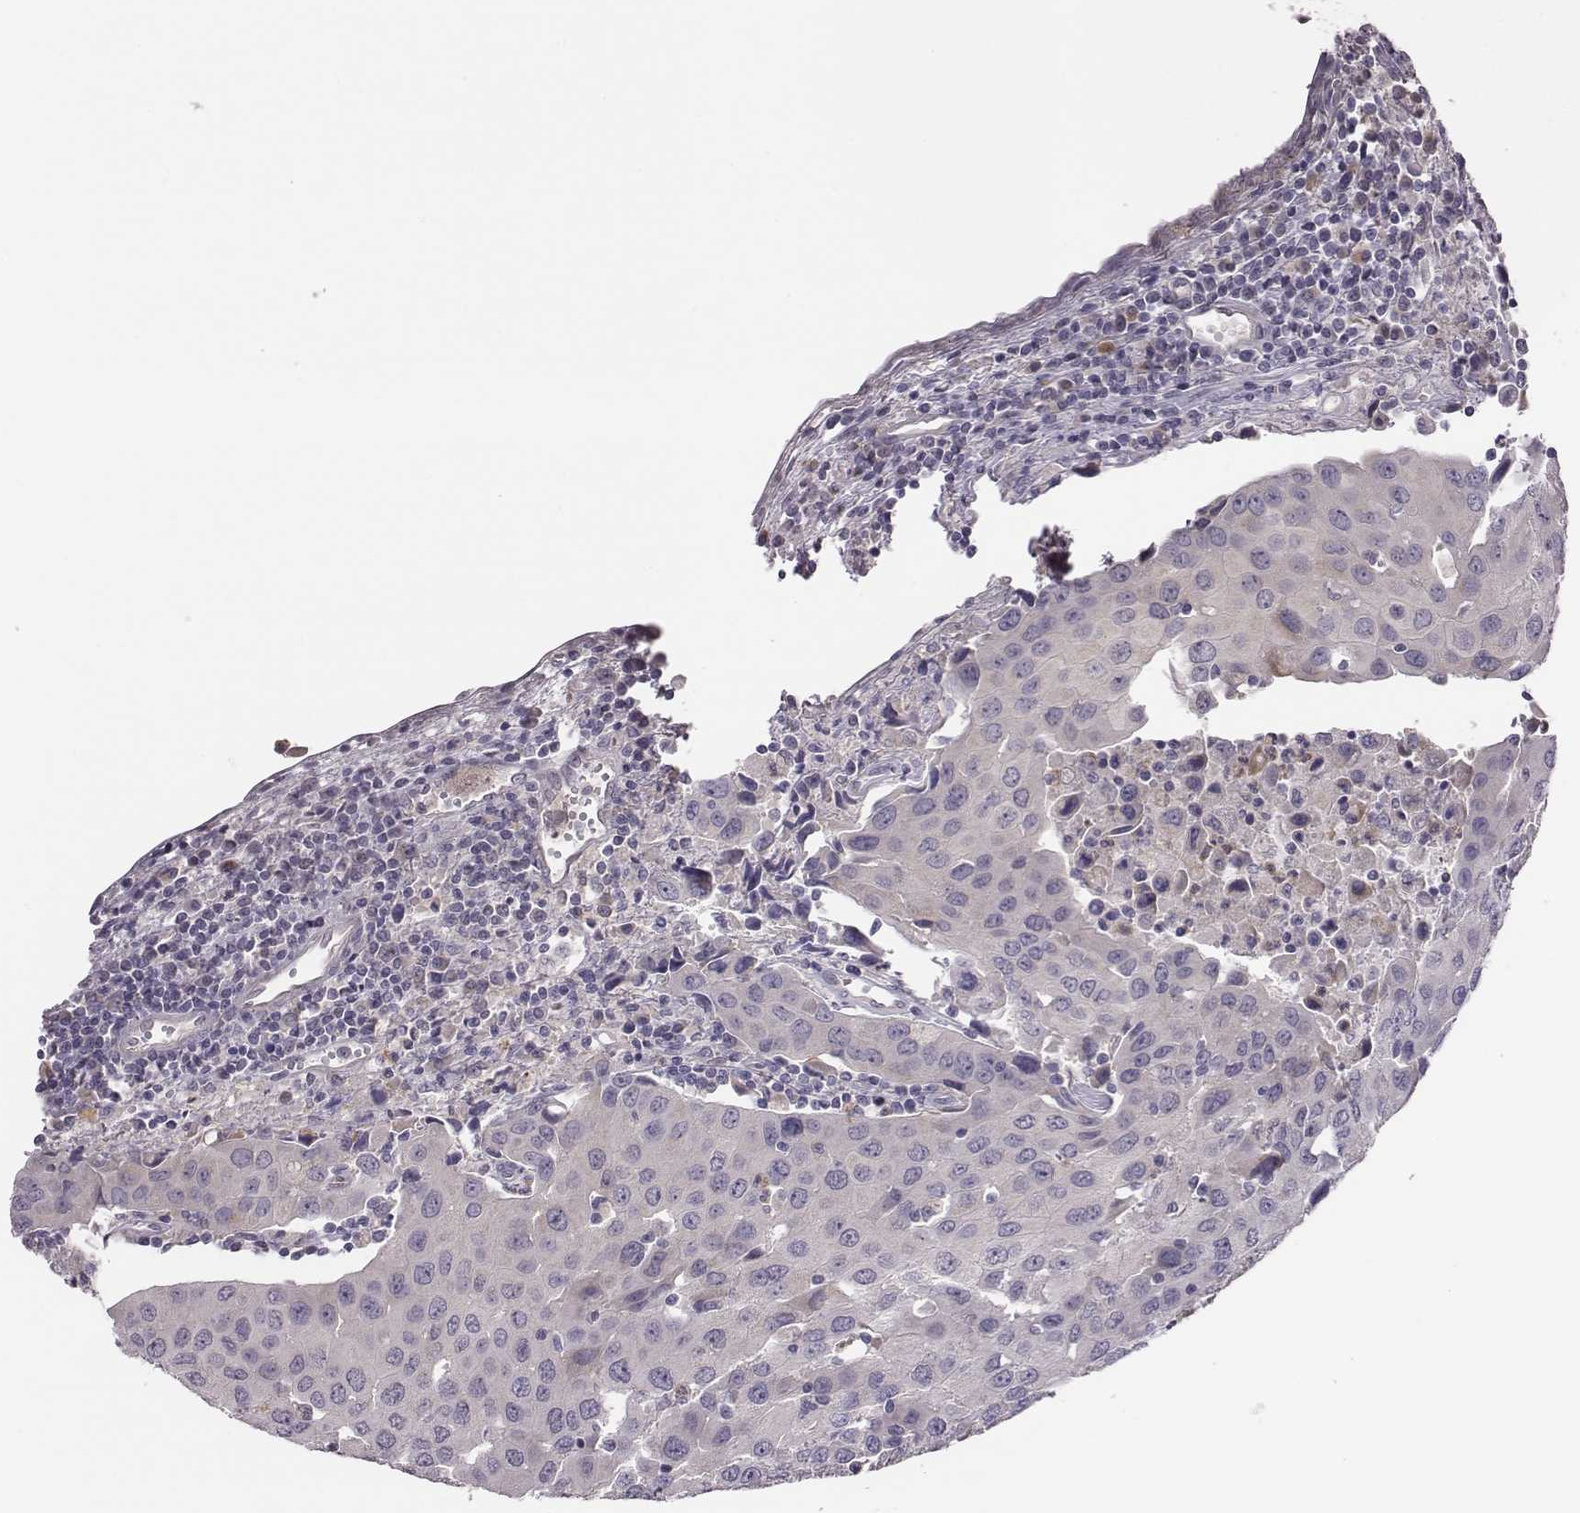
{"staining": {"intensity": "negative", "quantity": "none", "location": "none"}, "tissue": "urothelial cancer", "cell_type": "Tumor cells", "image_type": "cancer", "snomed": [{"axis": "morphology", "description": "Urothelial carcinoma, High grade"}, {"axis": "topography", "description": "Urinary bladder"}], "caption": "Human urothelial carcinoma (high-grade) stained for a protein using immunohistochemistry demonstrates no expression in tumor cells.", "gene": "KMO", "patient": {"sex": "female", "age": 85}}